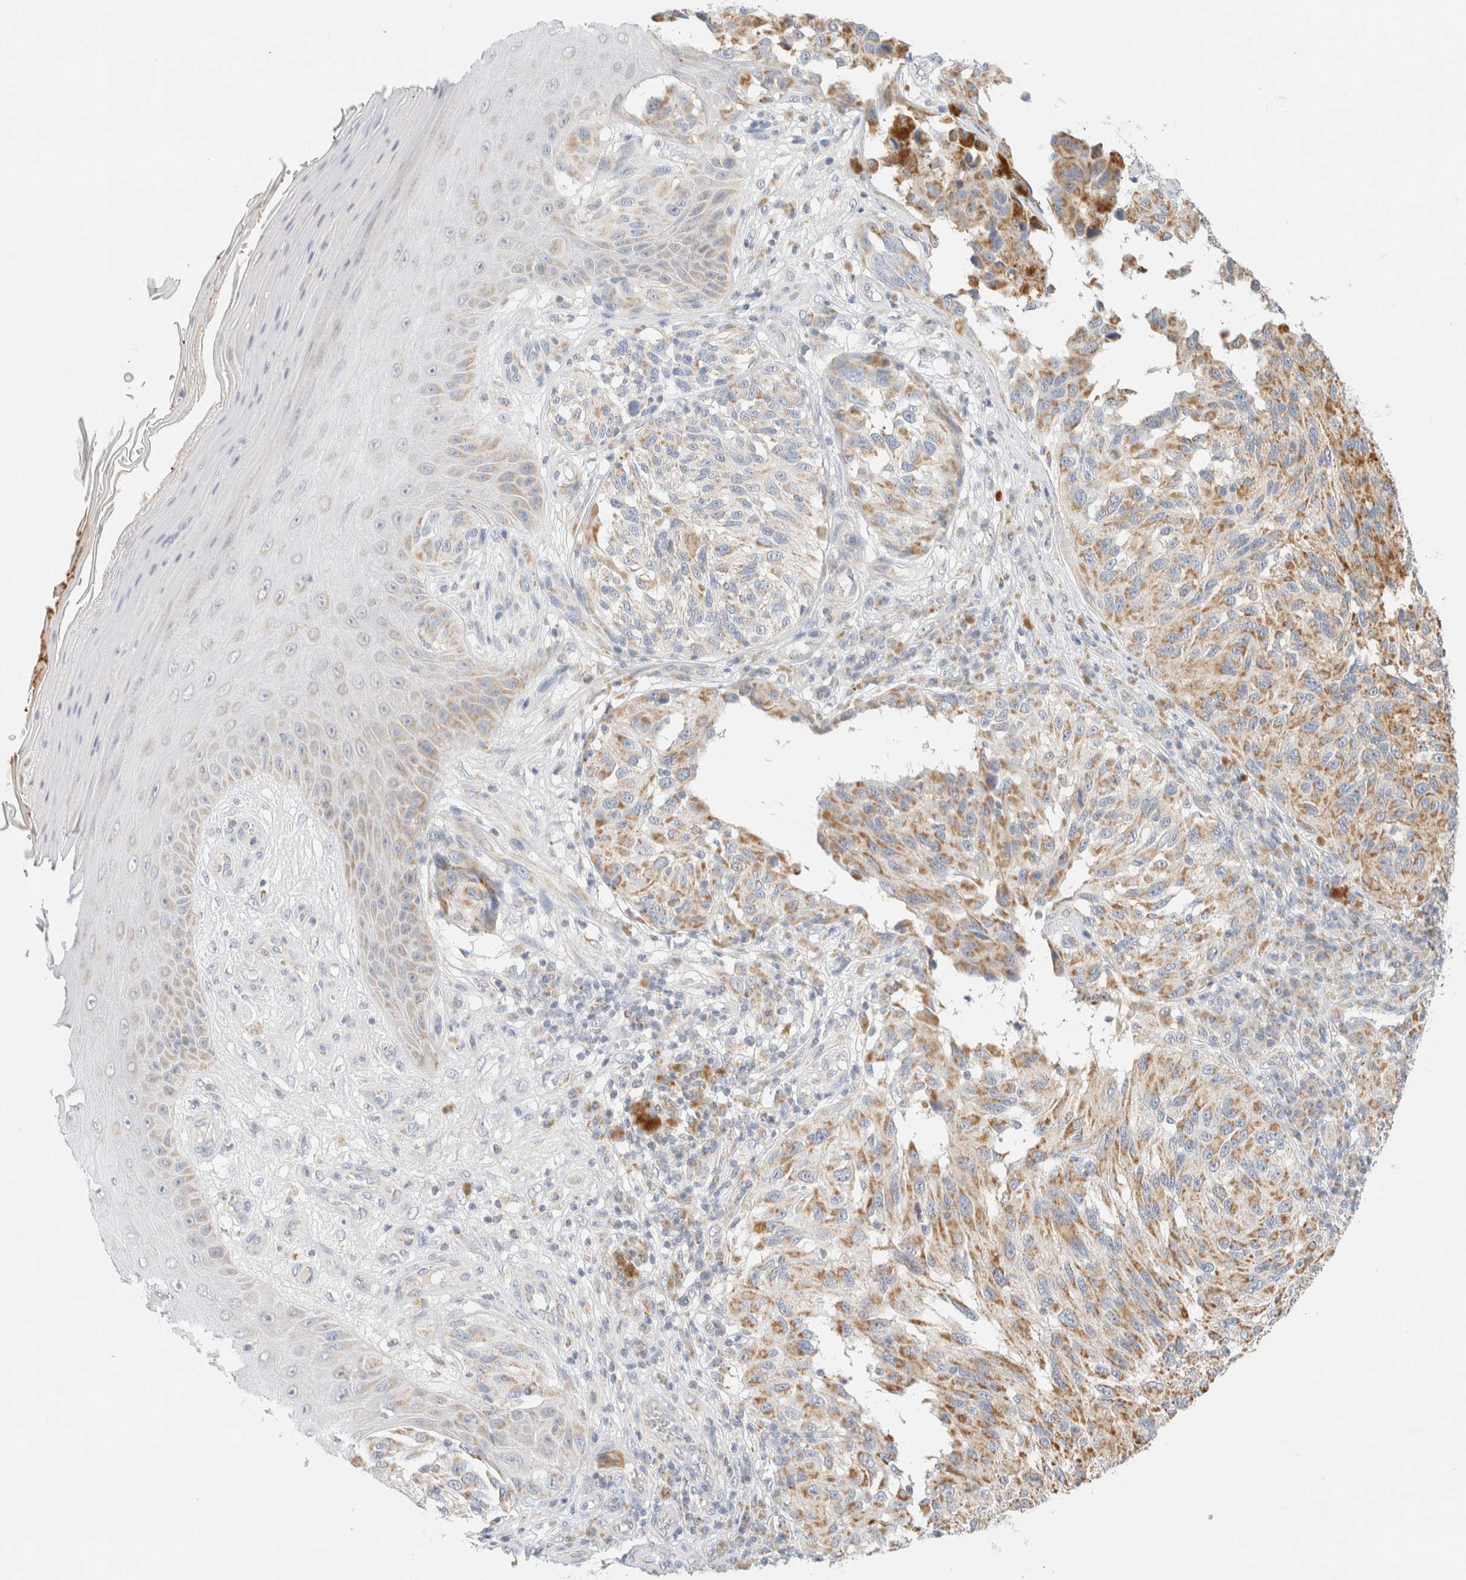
{"staining": {"intensity": "moderate", "quantity": ">75%", "location": "cytoplasmic/membranous"}, "tissue": "melanoma", "cell_type": "Tumor cells", "image_type": "cancer", "snomed": [{"axis": "morphology", "description": "Malignant melanoma, NOS"}, {"axis": "topography", "description": "Skin"}], "caption": "High-power microscopy captured an immunohistochemistry micrograph of malignant melanoma, revealing moderate cytoplasmic/membranous expression in approximately >75% of tumor cells.", "gene": "HDHD3", "patient": {"sex": "female", "age": 73}}